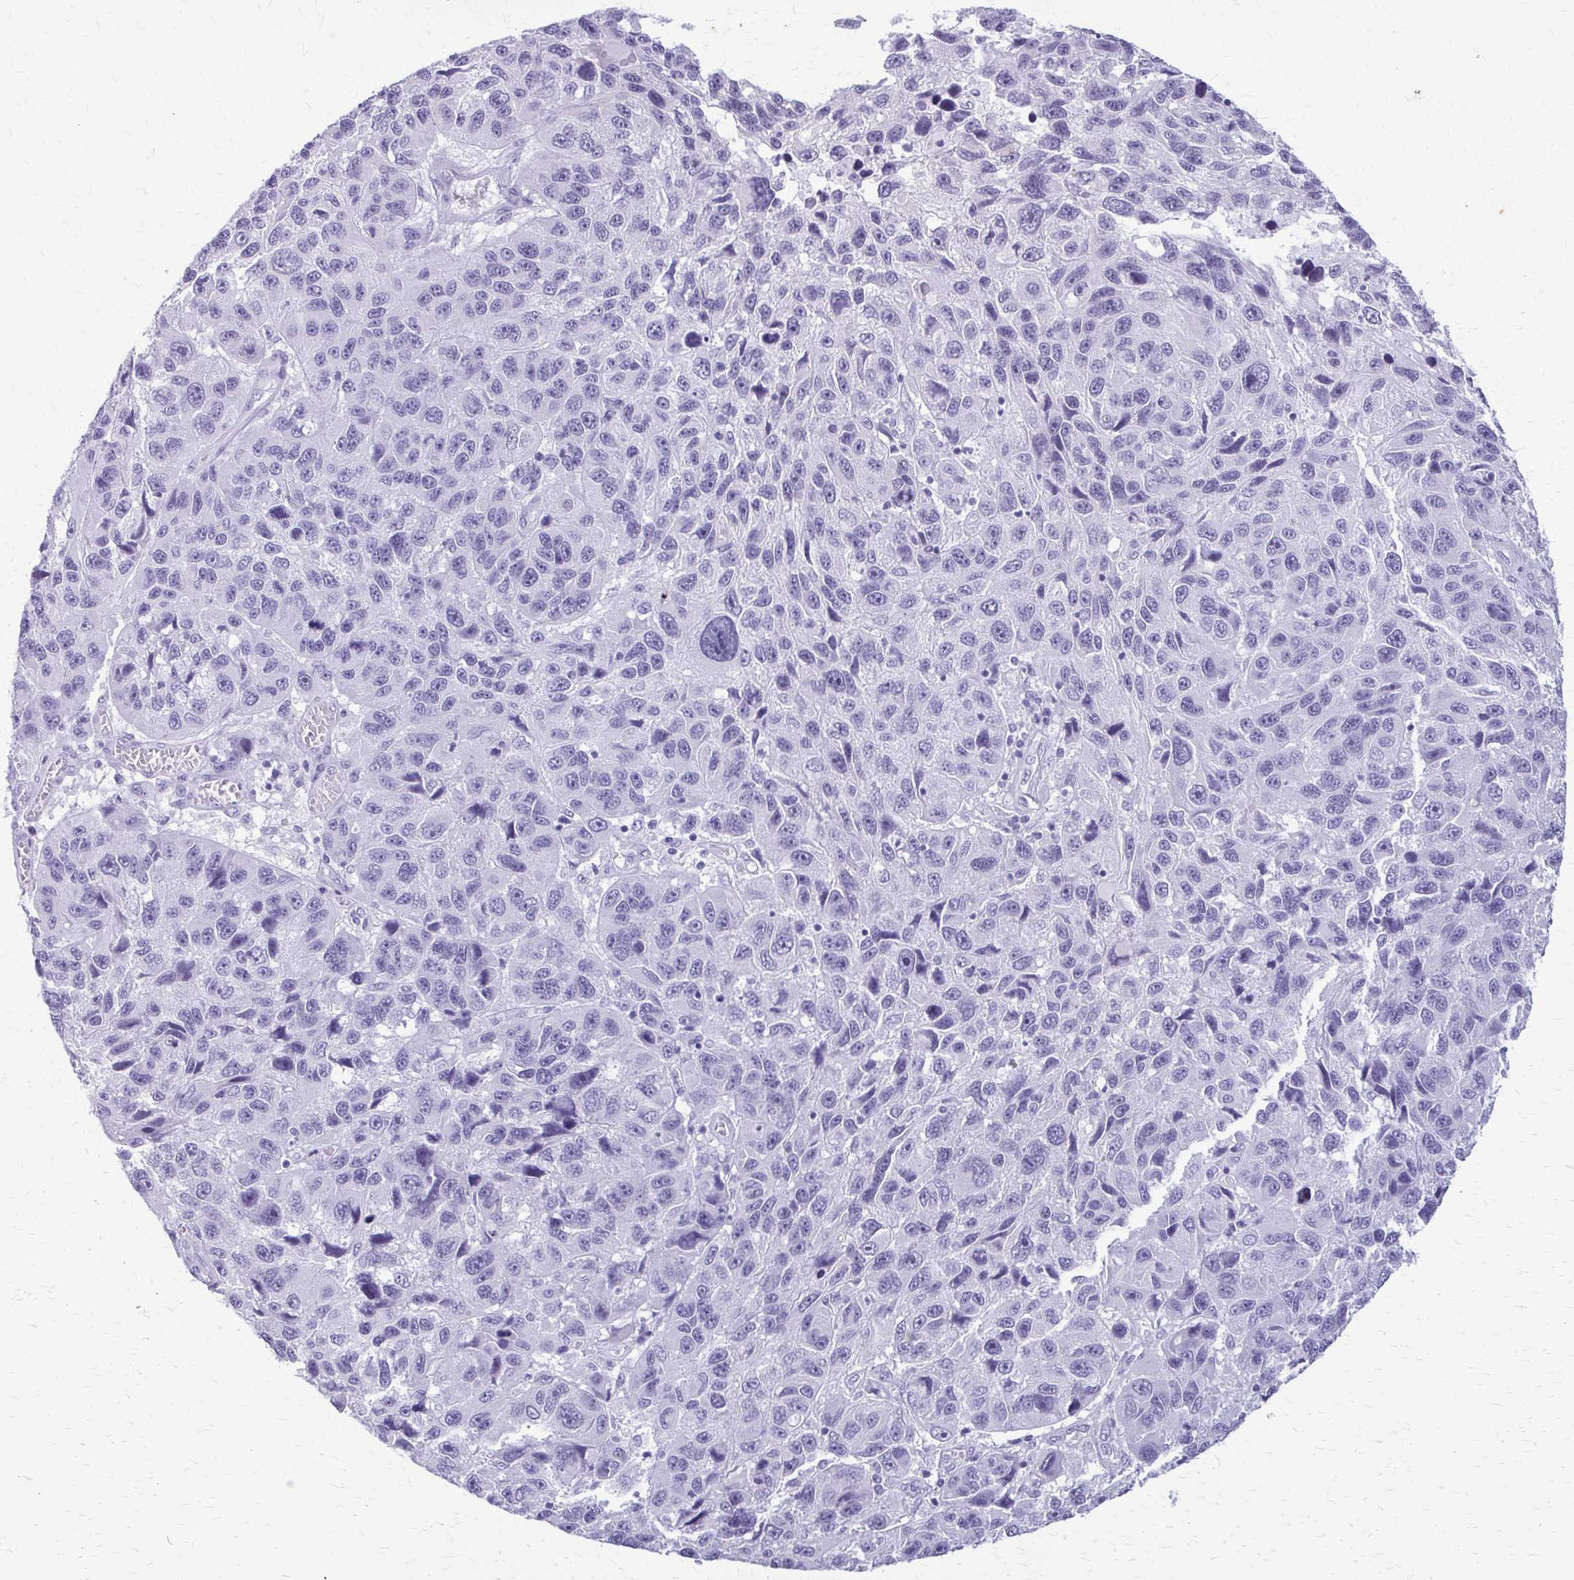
{"staining": {"intensity": "negative", "quantity": "none", "location": "none"}, "tissue": "melanoma", "cell_type": "Tumor cells", "image_type": "cancer", "snomed": [{"axis": "morphology", "description": "Malignant melanoma, NOS"}, {"axis": "topography", "description": "Skin"}], "caption": "This is a micrograph of immunohistochemistry staining of malignant melanoma, which shows no positivity in tumor cells. (Brightfield microscopy of DAB (3,3'-diaminobenzidine) immunohistochemistry at high magnification).", "gene": "KRT5", "patient": {"sex": "male", "age": 53}}